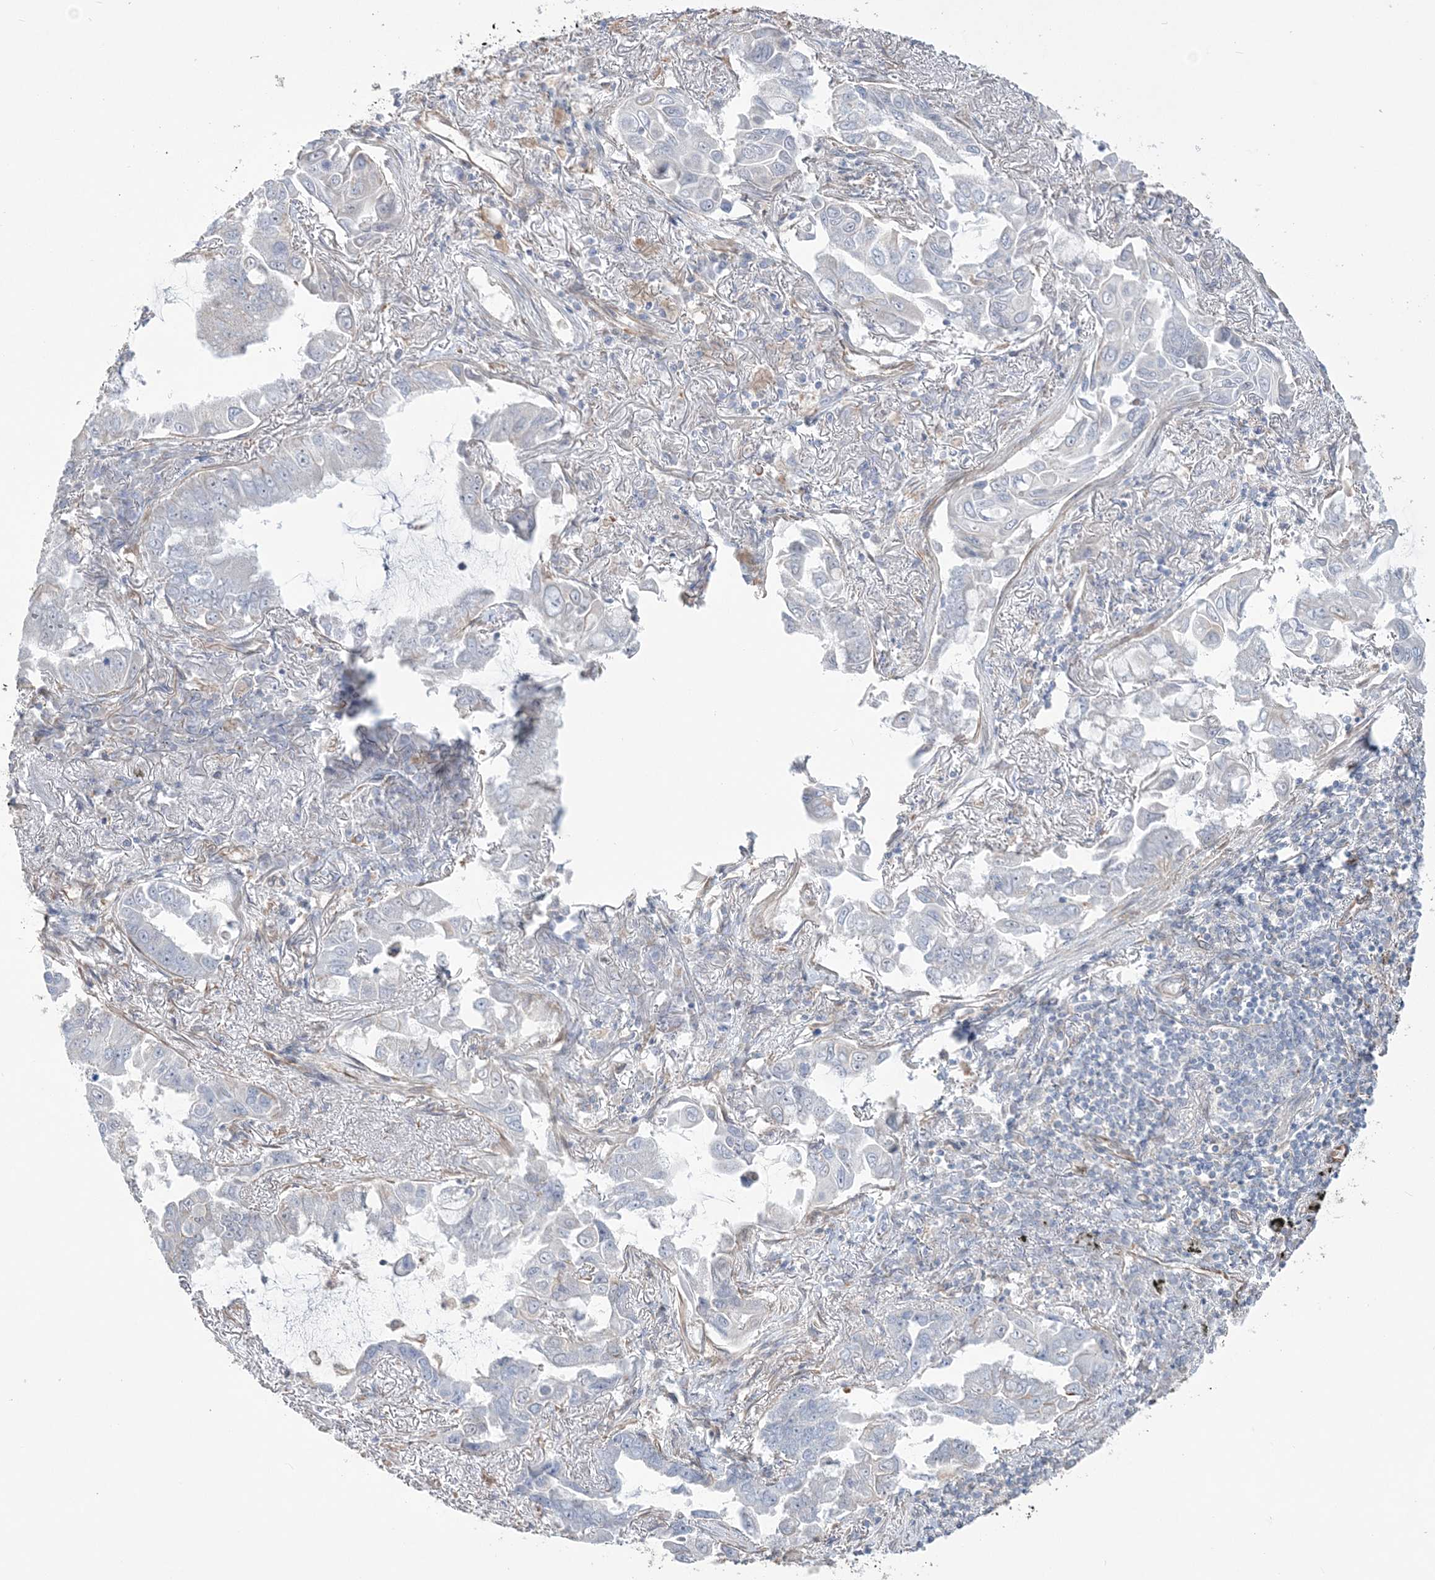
{"staining": {"intensity": "negative", "quantity": "none", "location": "none"}, "tissue": "lung cancer", "cell_type": "Tumor cells", "image_type": "cancer", "snomed": [{"axis": "morphology", "description": "Adenocarcinoma, NOS"}, {"axis": "topography", "description": "Lung"}], "caption": "Immunohistochemistry (IHC) histopathology image of neoplastic tissue: human lung cancer (adenocarcinoma) stained with DAB shows no significant protein staining in tumor cells. (Stains: DAB (3,3'-diaminobenzidine) immunohistochemistry (IHC) with hematoxylin counter stain, Microscopy: brightfield microscopy at high magnification).", "gene": "ZNF821", "patient": {"sex": "male", "age": 64}}